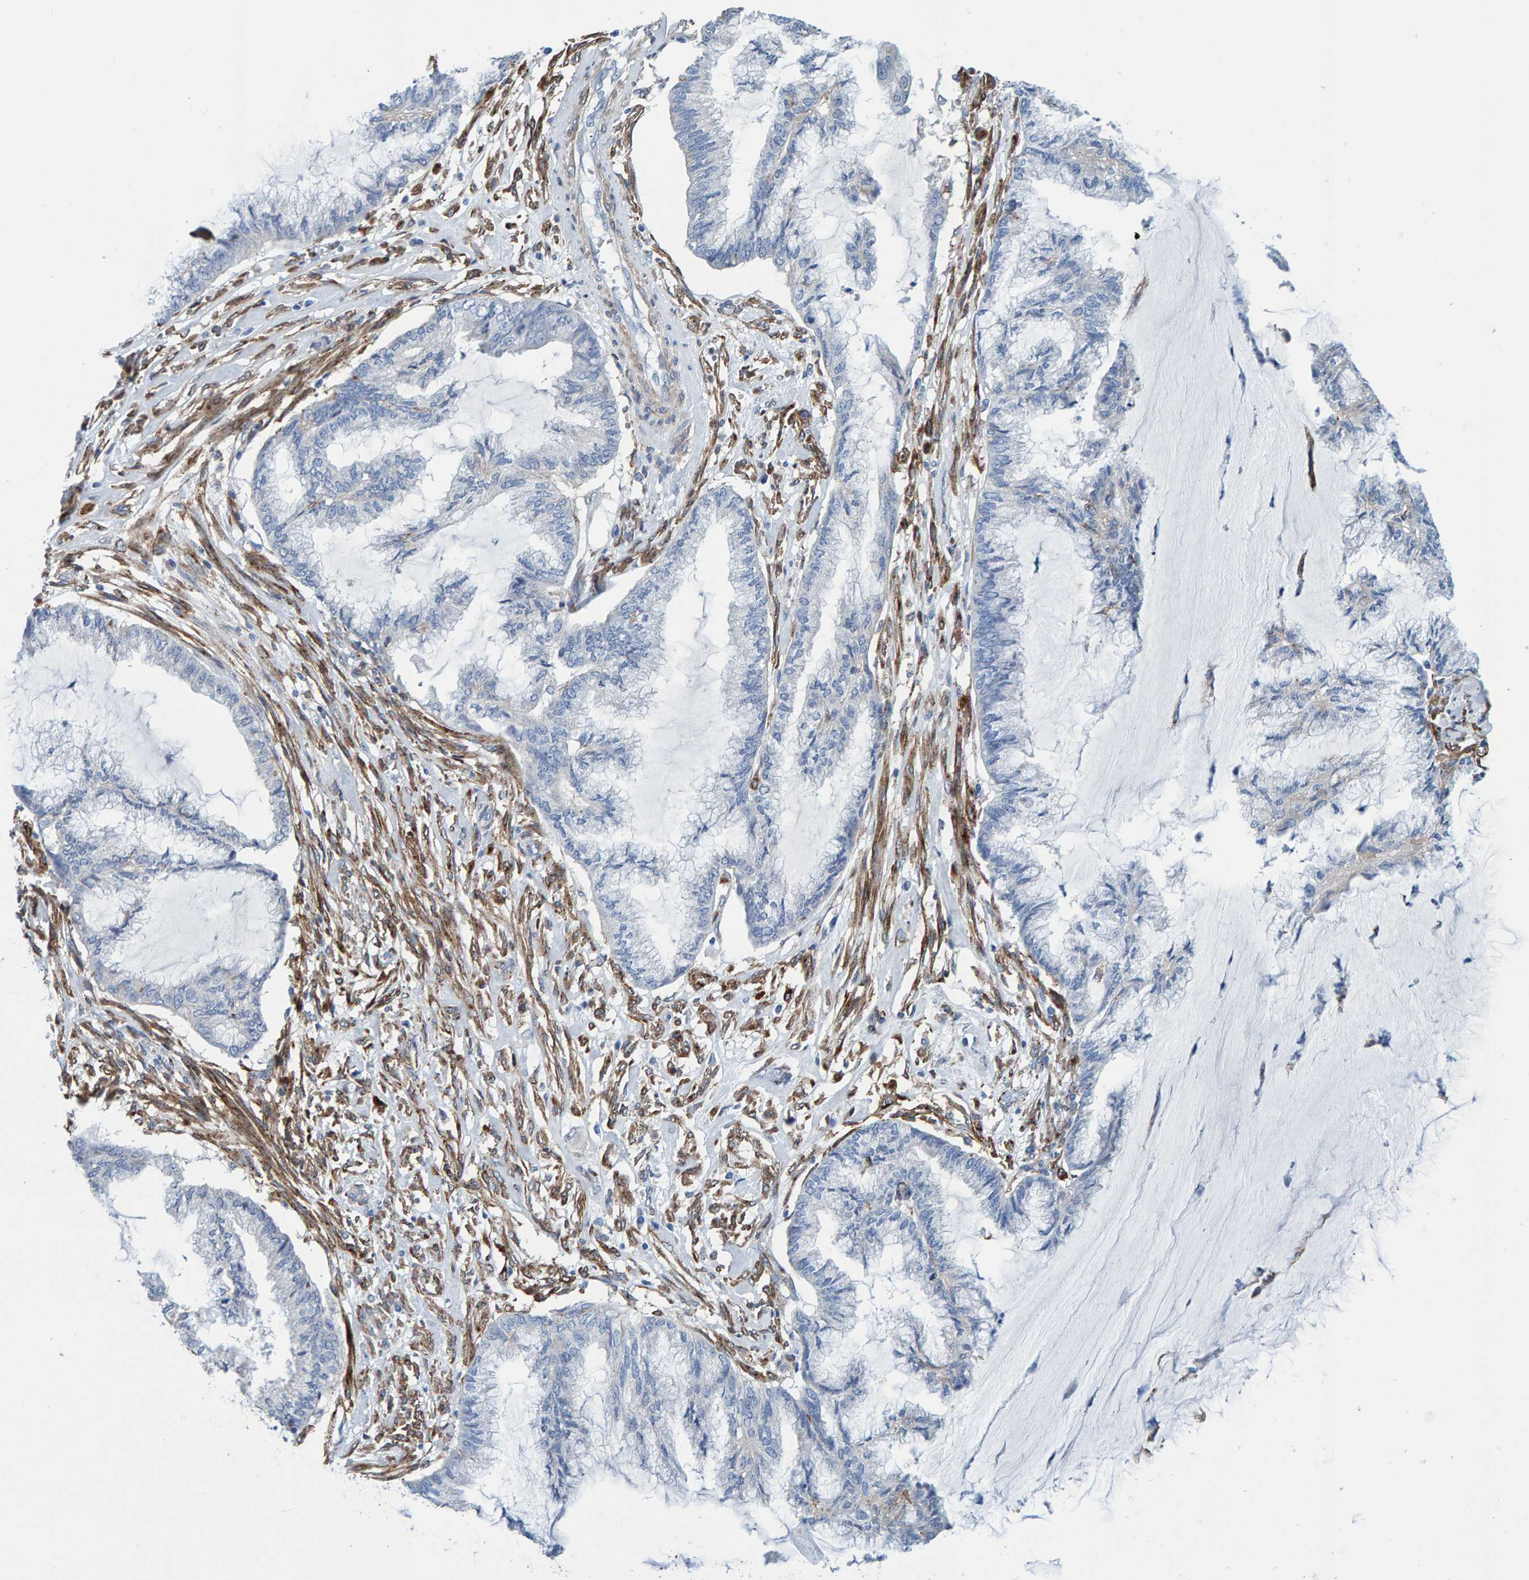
{"staining": {"intensity": "negative", "quantity": "none", "location": "none"}, "tissue": "endometrial cancer", "cell_type": "Tumor cells", "image_type": "cancer", "snomed": [{"axis": "morphology", "description": "Adenocarcinoma, NOS"}, {"axis": "topography", "description": "Endometrium"}], "caption": "The immunohistochemistry (IHC) histopathology image has no significant staining in tumor cells of endometrial cancer (adenocarcinoma) tissue.", "gene": "LRP1", "patient": {"sex": "female", "age": 86}}